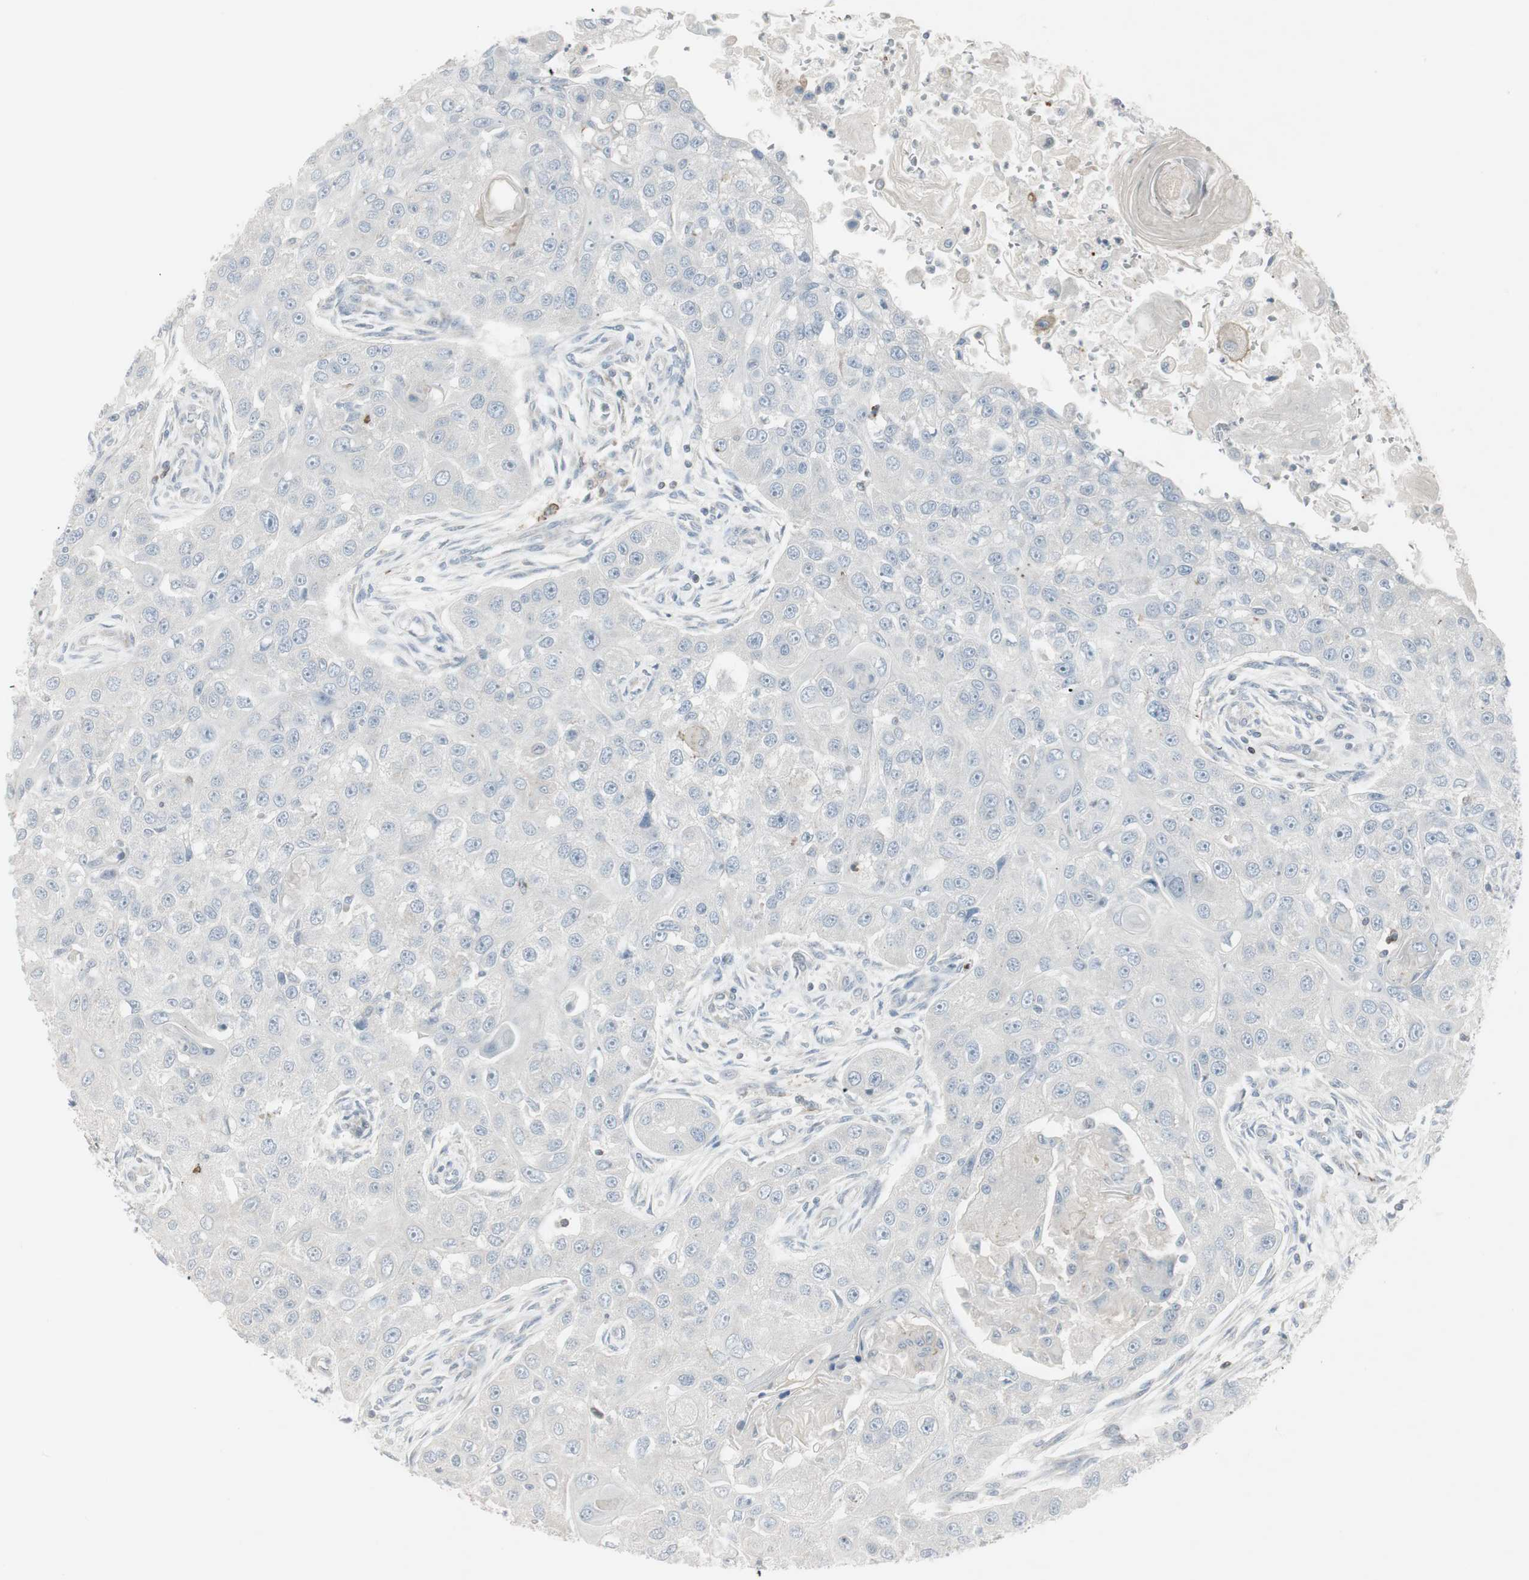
{"staining": {"intensity": "negative", "quantity": "none", "location": "none"}, "tissue": "head and neck cancer", "cell_type": "Tumor cells", "image_type": "cancer", "snomed": [{"axis": "morphology", "description": "Normal tissue, NOS"}, {"axis": "morphology", "description": "Squamous cell carcinoma, NOS"}, {"axis": "topography", "description": "Skeletal muscle"}, {"axis": "topography", "description": "Head-Neck"}], "caption": "The micrograph shows no significant positivity in tumor cells of head and neck cancer.", "gene": "MAP4K4", "patient": {"sex": "male", "age": 51}}